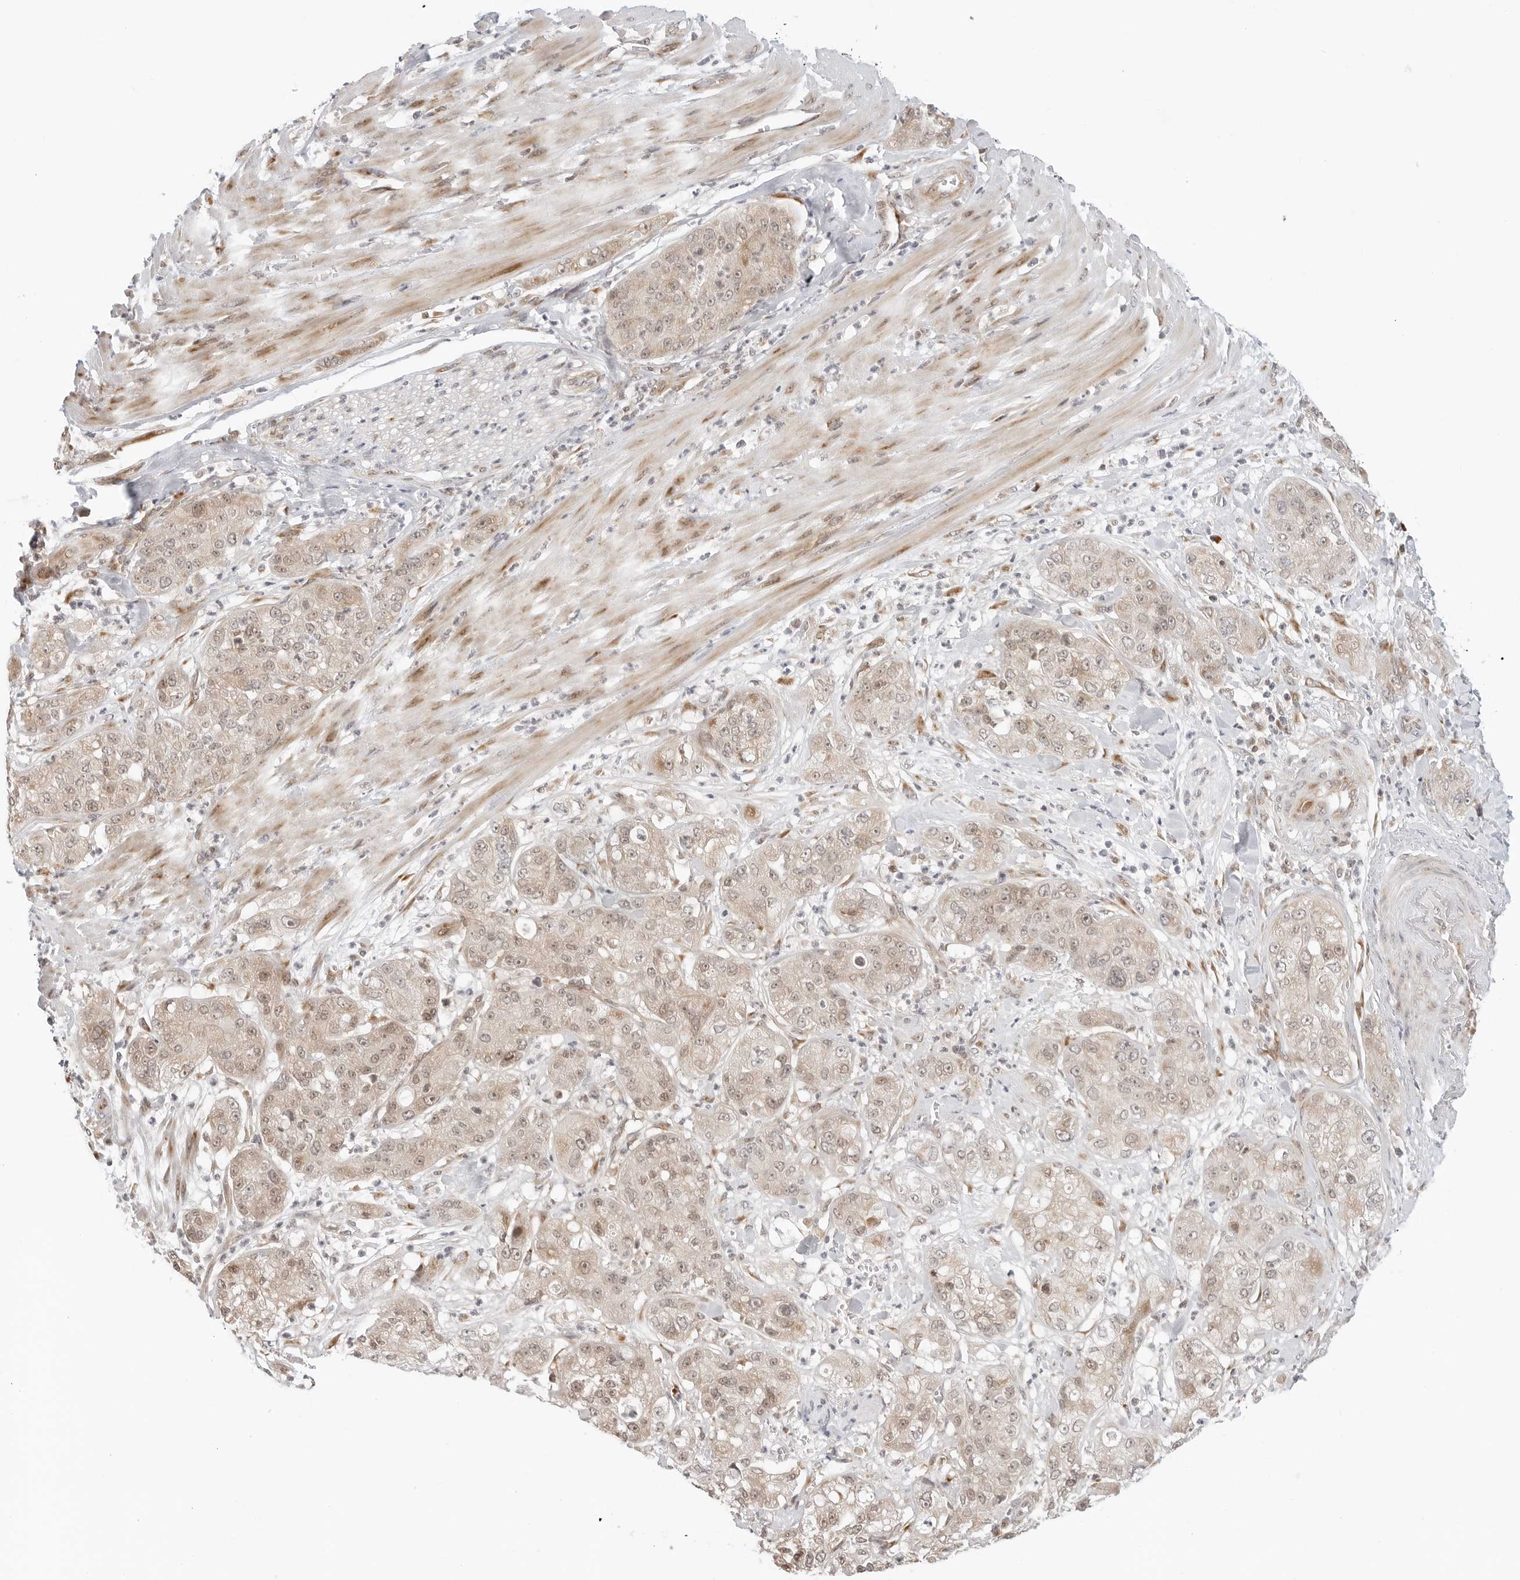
{"staining": {"intensity": "weak", "quantity": "25%-75%", "location": "cytoplasmic/membranous,nuclear"}, "tissue": "pancreatic cancer", "cell_type": "Tumor cells", "image_type": "cancer", "snomed": [{"axis": "morphology", "description": "Adenocarcinoma, NOS"}, {"axis": "topography", "description": "Pancreas"}], "caption": "Adenocarcinoma (pancreatic) tissue reveals weak cytoplasmic/membranous and nuclear staining in approximately 25%-75% of tumor cells, visualized by immunohistochemistry.", "gene": "POLR3GL", "patient": {"sex": "female", "age": 78}}